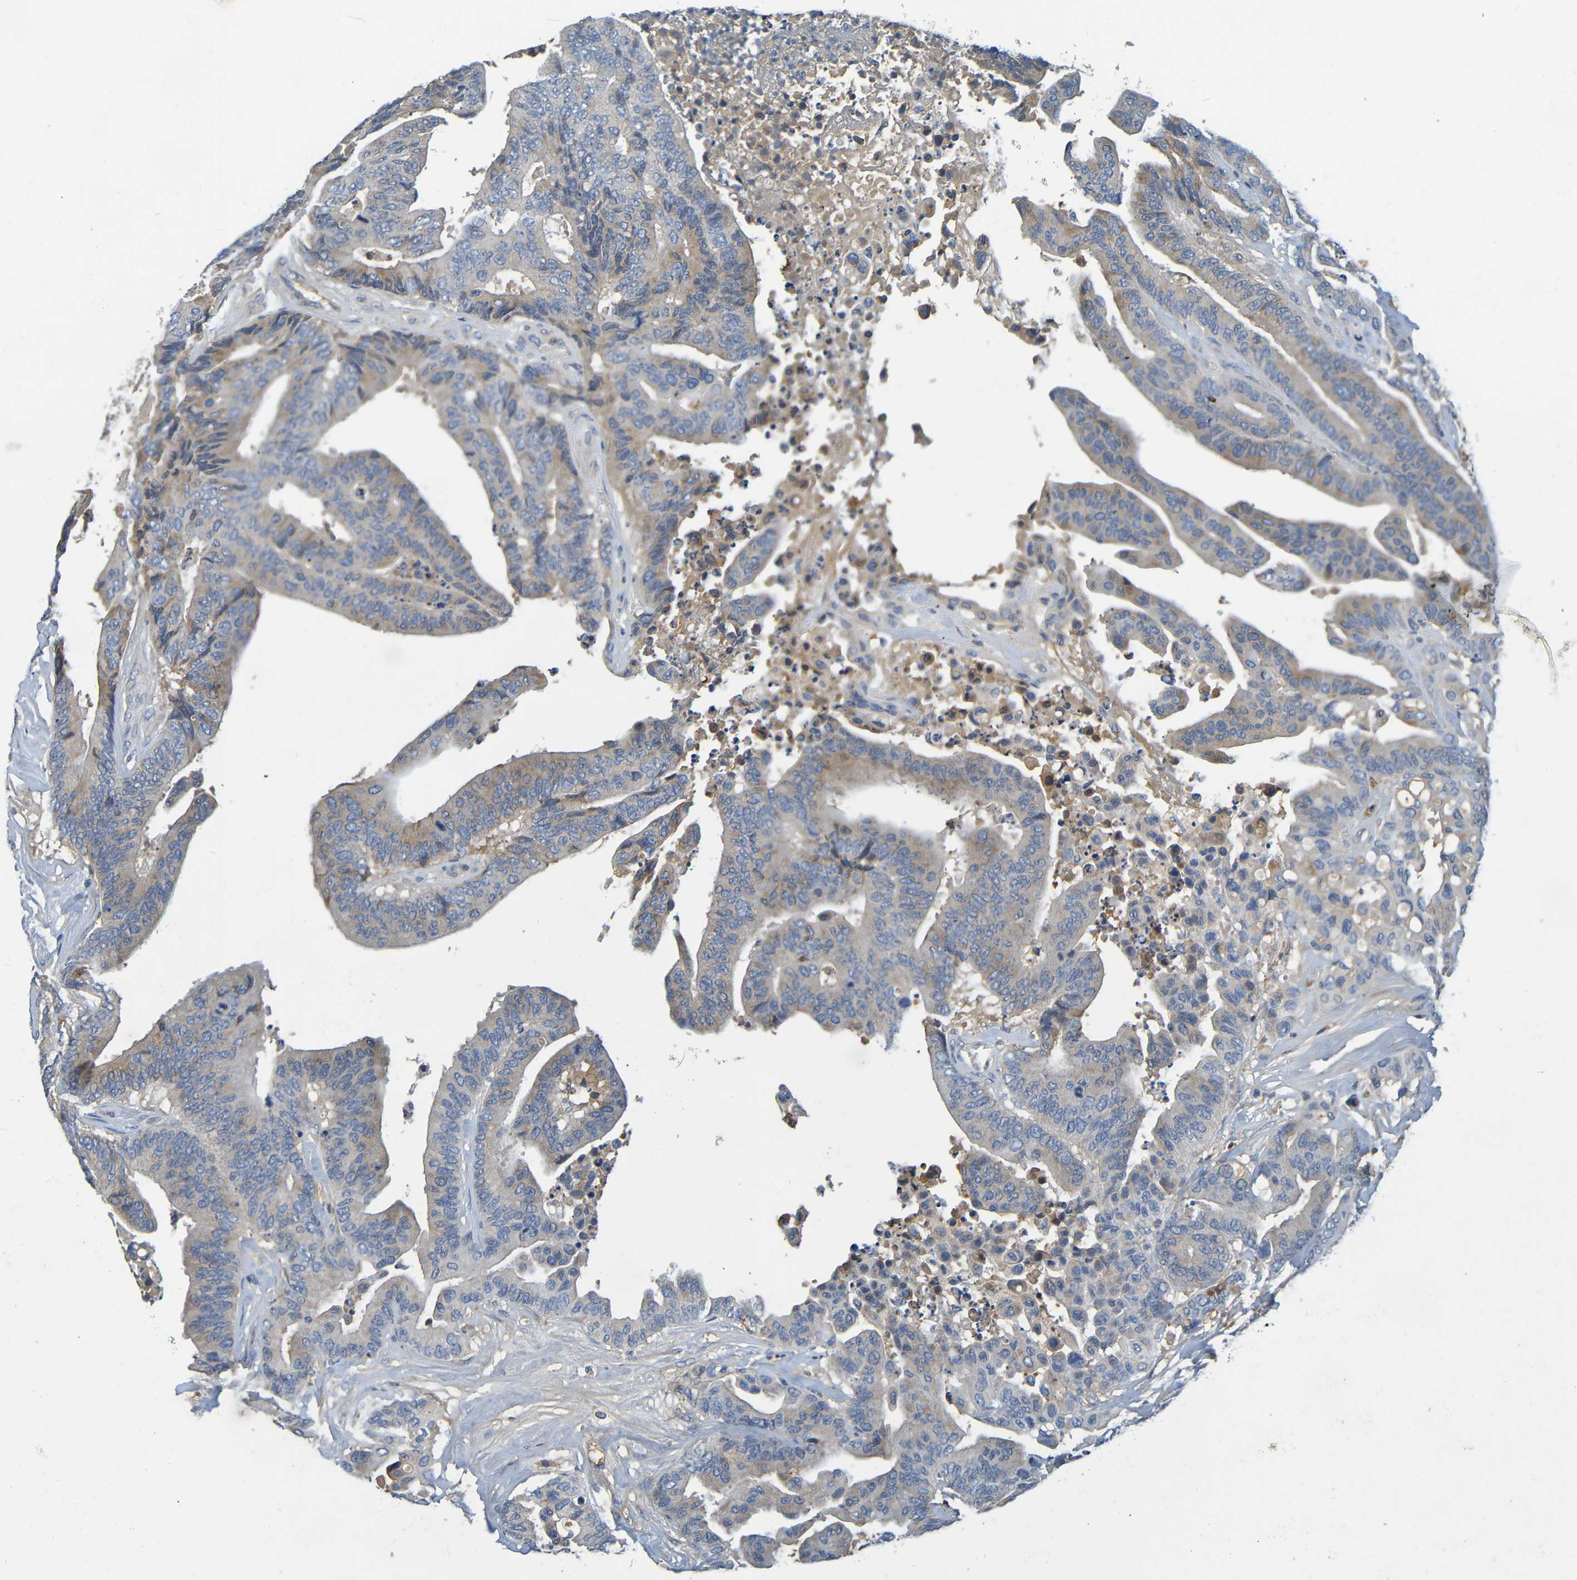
{"staining": {"intensity": "weak", "quantity": "25%-75%", "location": "cytoplasmic/membranous"}, "tissue": "colorectal cancer", "cell_type": "Tumor cells", "image_type": "cancer", "snomed": [{"axis": "morphology", "description": "Normal tissue, NOS"}, {"axis": "morphology", "description": "Adenocarcinoma, NOS"}, {"axis": "topography", "description": "Colon"}], "caption": "This is an image of immunohistochemistry (IHC) staining of colorectal adenocarcinoma, which shows weak expression in the cytoplasmic/membranous of tumor cells.", "gene": "C1QA", "patient": {"sex": "male", "age": 82}}